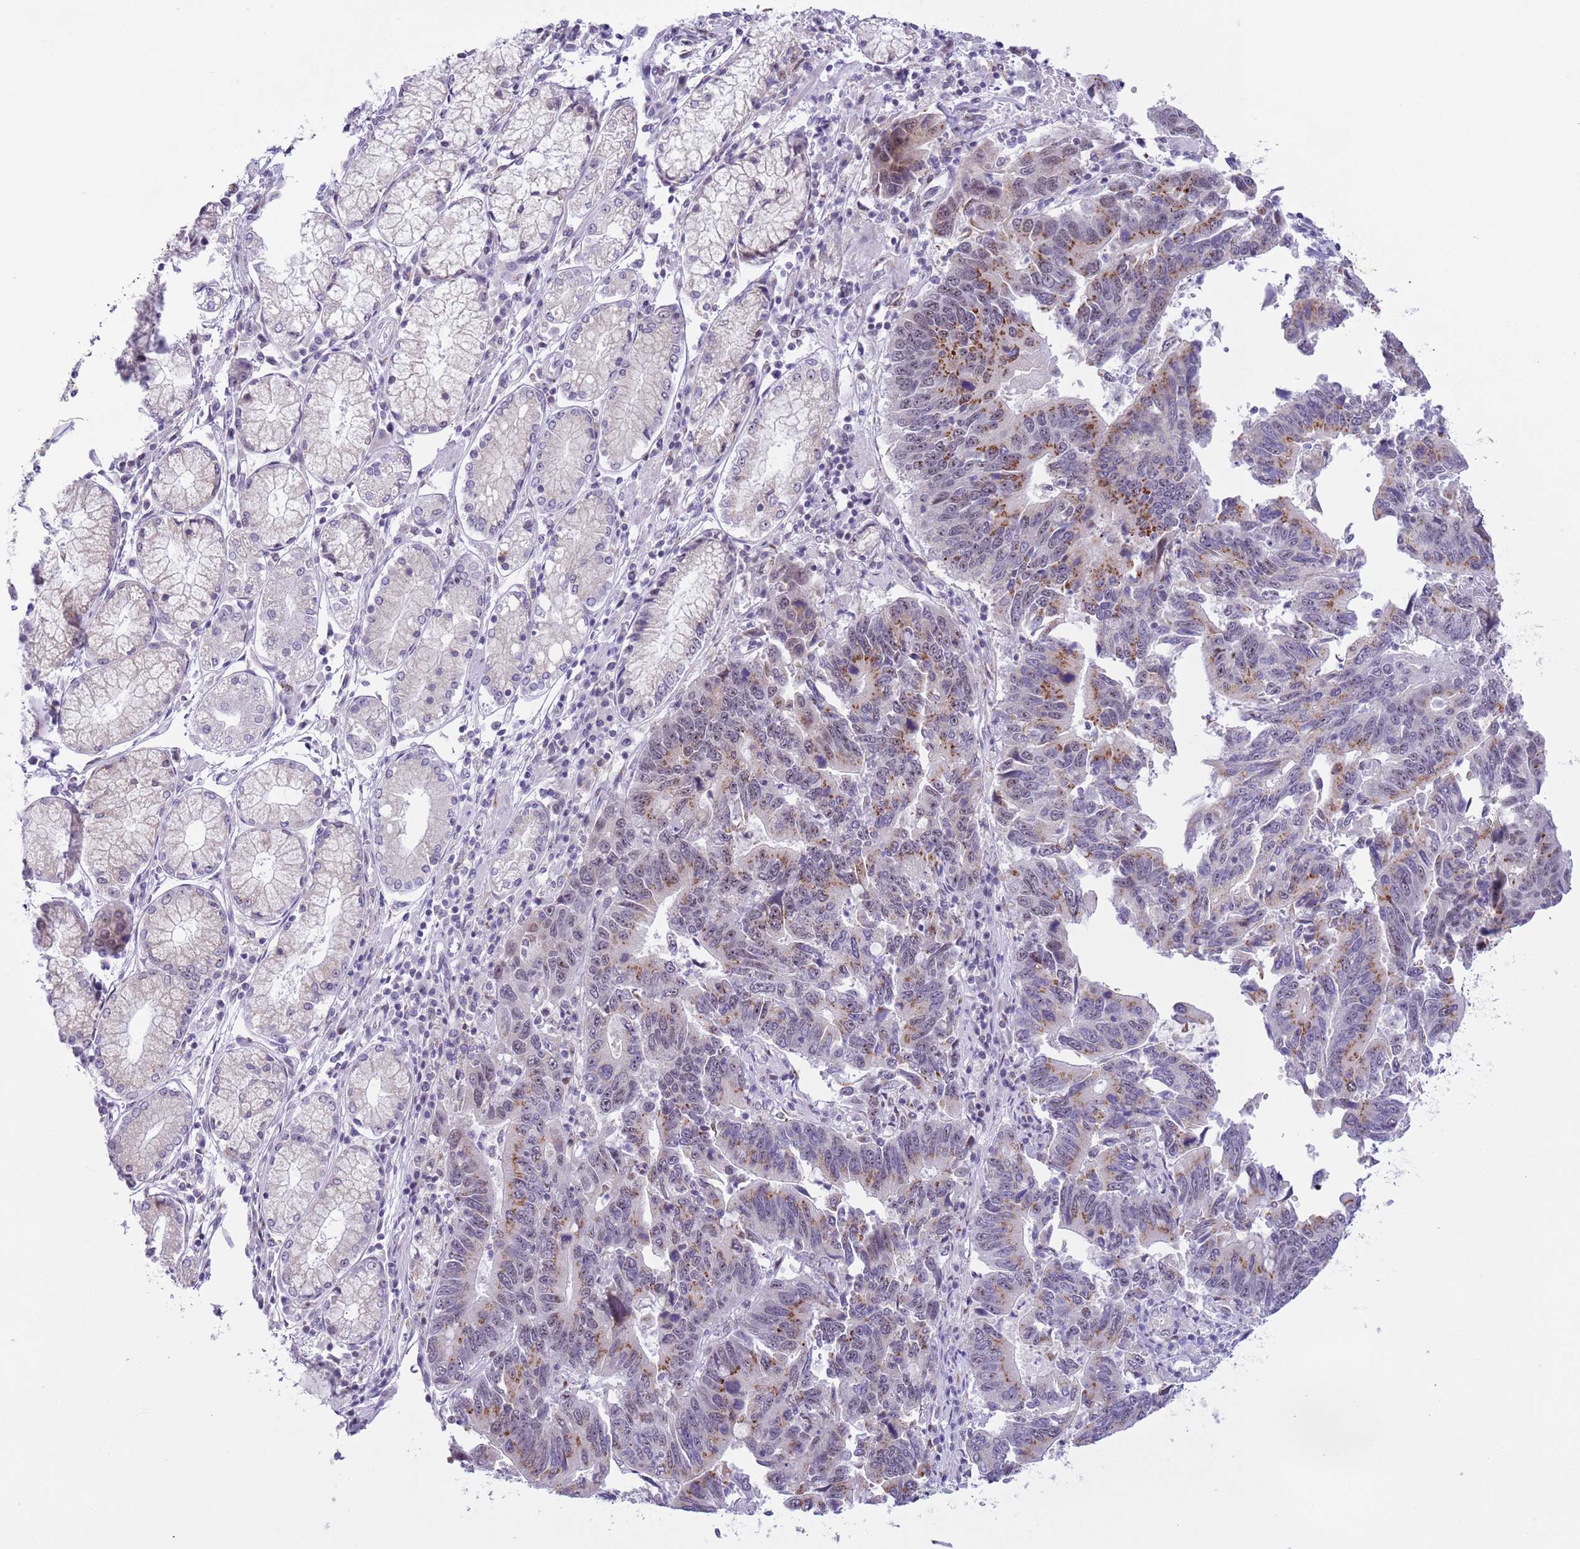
{"staining": {"intensity": "moderate", "quantity": "25%-75%", "location": "cytoplasmic/membranous"}, "tissue": "stomach cancer", "cell_type": "Tumor cells", "image_type": "cancer", "snomed": [{"axis": "morphology", "description": "Adenocarcinoma, NOS"}, {"axis": "topography", "description": "Stomach"}], "caption": "Brown immunohistochemical staining in human stomach cancer (adenocarcinoma) displays moderate cytoplasmic/membranous expression in approximately 25%-75% of tumor cells.", "gene": "ZNF576", "patient": {"sex": "male", "age": 59}}